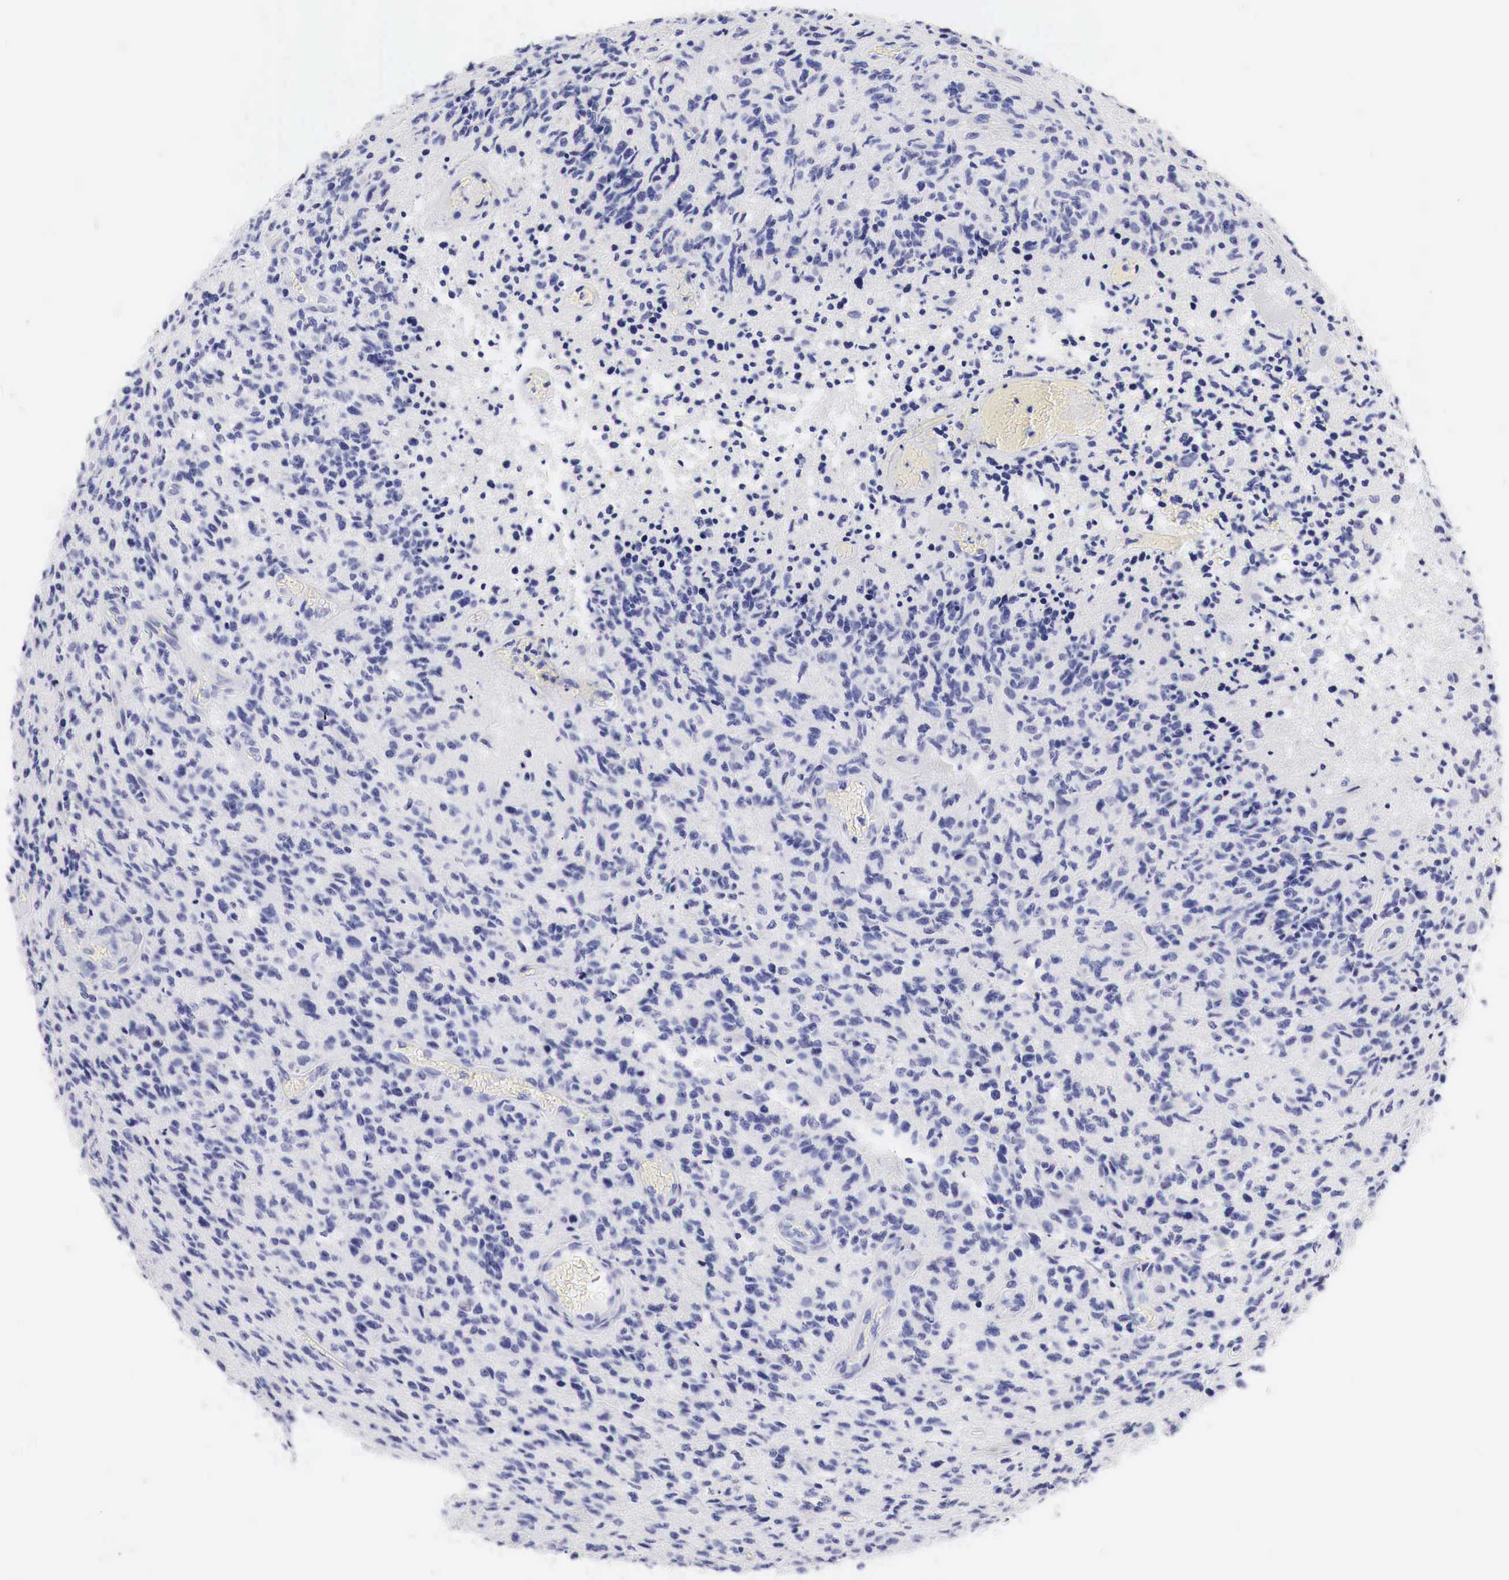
{"staining": {"intensity": "negative", "quantity": "none", "location": "none"}, "tissue": "glioma", "cell_type": "Tumor cells", "image_type": "cancer", "snomed": [{"axis": "morphology", "description": "Glioma, malignant, High grade"}, {"axis": "topography", "description": "Brain"}], "caption": "IHC photomicrograph of human malignant glioma (high-grade) stained for a protein (brown), which exhibits no expression in tumor cells.", "gene": "TYR", "patient": {"sex": "male", "age": 36}}